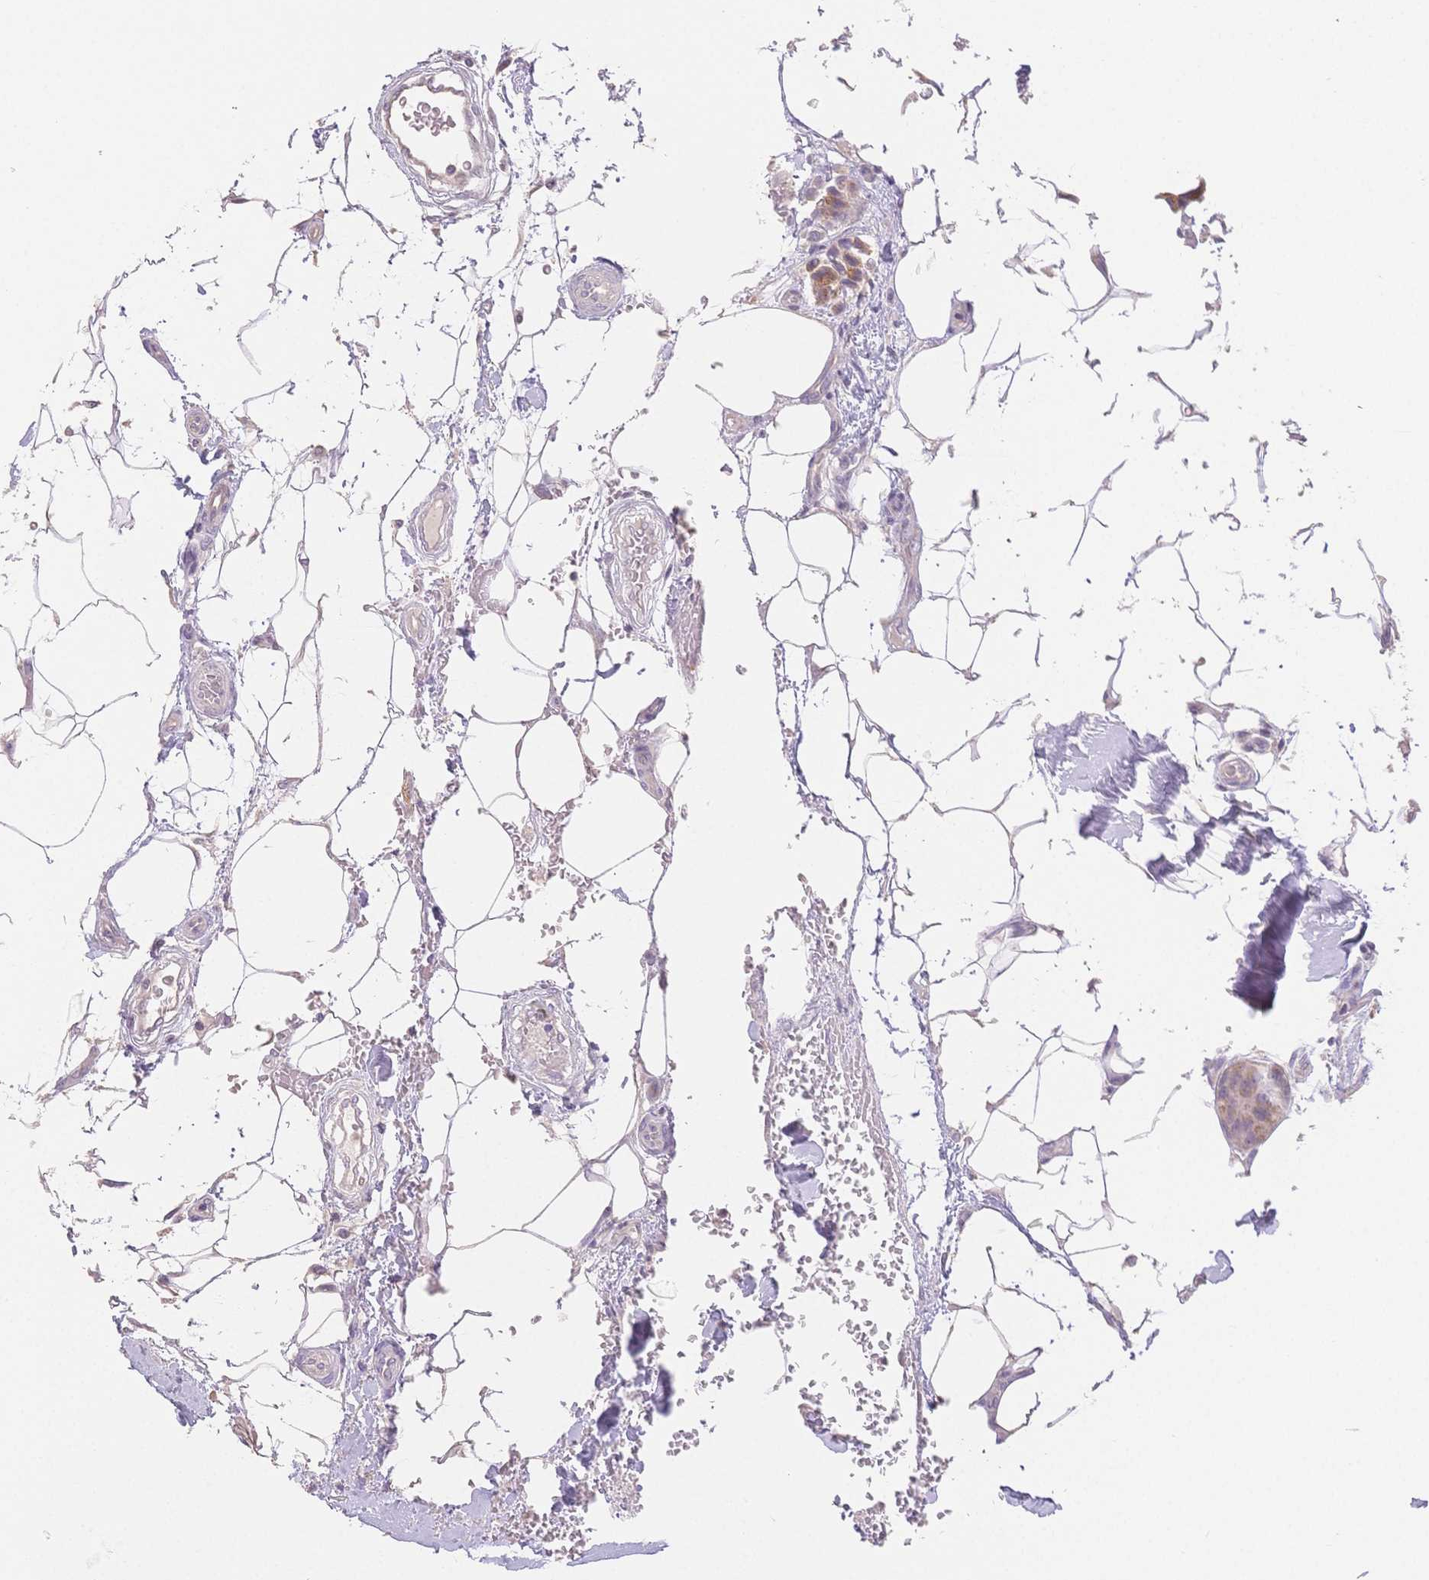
{"staining": {"intensity": "weak", "quantity": "25%-75%", "location": "cytoplasmic/membranous"}, "tissue": "breast cancer", "cell_type": "Tumor cells", "image_type": "cancer", "snomed": [{"axis": "morphology", "description": "Duct carcinoma"}, {"axis": "topography", "description": "Breast"}, {"axis": "topography", "description": "Lymph node"}], "caption": "IHC histopathology image of neoplastic tissue: human breast infiltrating ductal carcinoma stained using IHC shows low levels of weak protein expression localized specifically in the cytoplasmic/membranous of tumor cells, appearing as a cytoplasmic/membranous brown color.", "gene": "SUV39H2", "patient": {"sex": "female", "age": 80}}